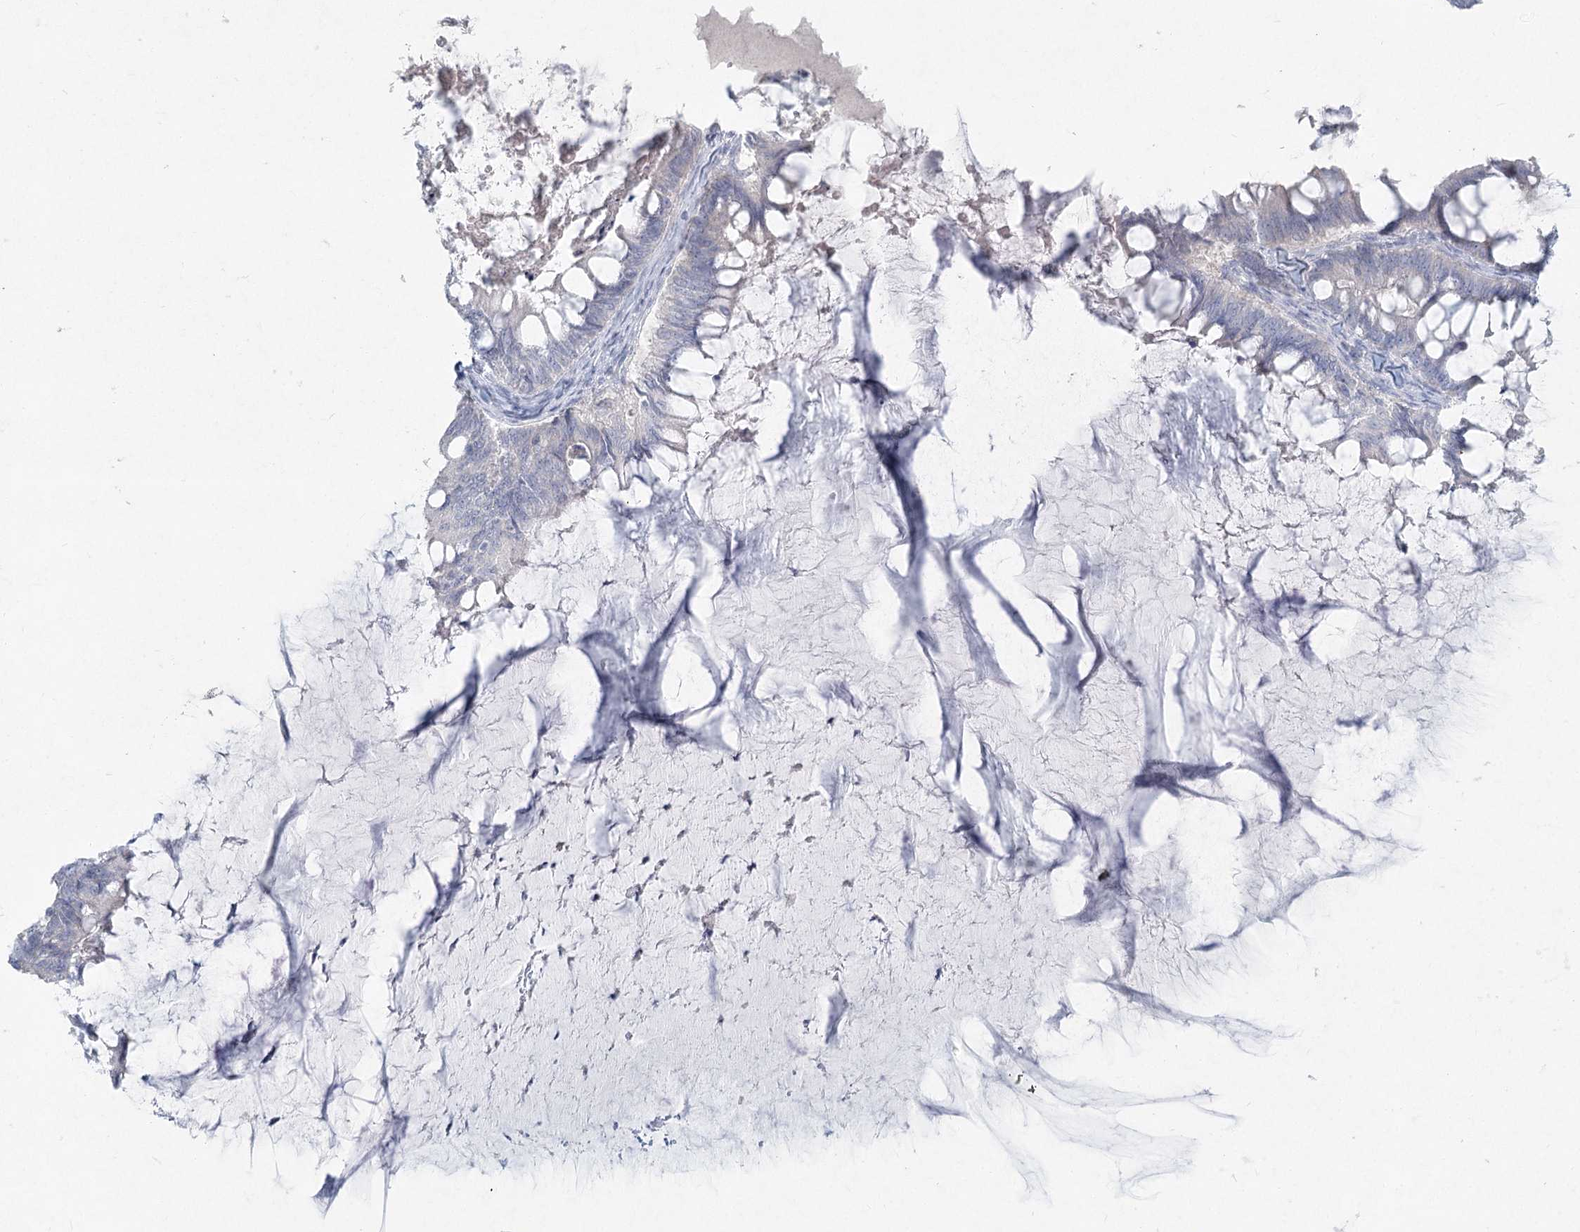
{"staining": {"intensity": "negative", "quantity": "none", "location": "none"}, "tissue": "ovarian cancer", "cell_type": "Tumor cells", "image_type": "cancer", "snomed": [{"axis": "morphology", "description": "Cystadenocarcinoma, mucinous, NOS"}, {"axis": "topography", "description": "Ovary"}], "caption": "Immunohistochemical staining of ovarian cancer shows no significant staining in tumor cells.", "gene": "LRP2BP", "patient": {"sex": "female", "age": 61}}